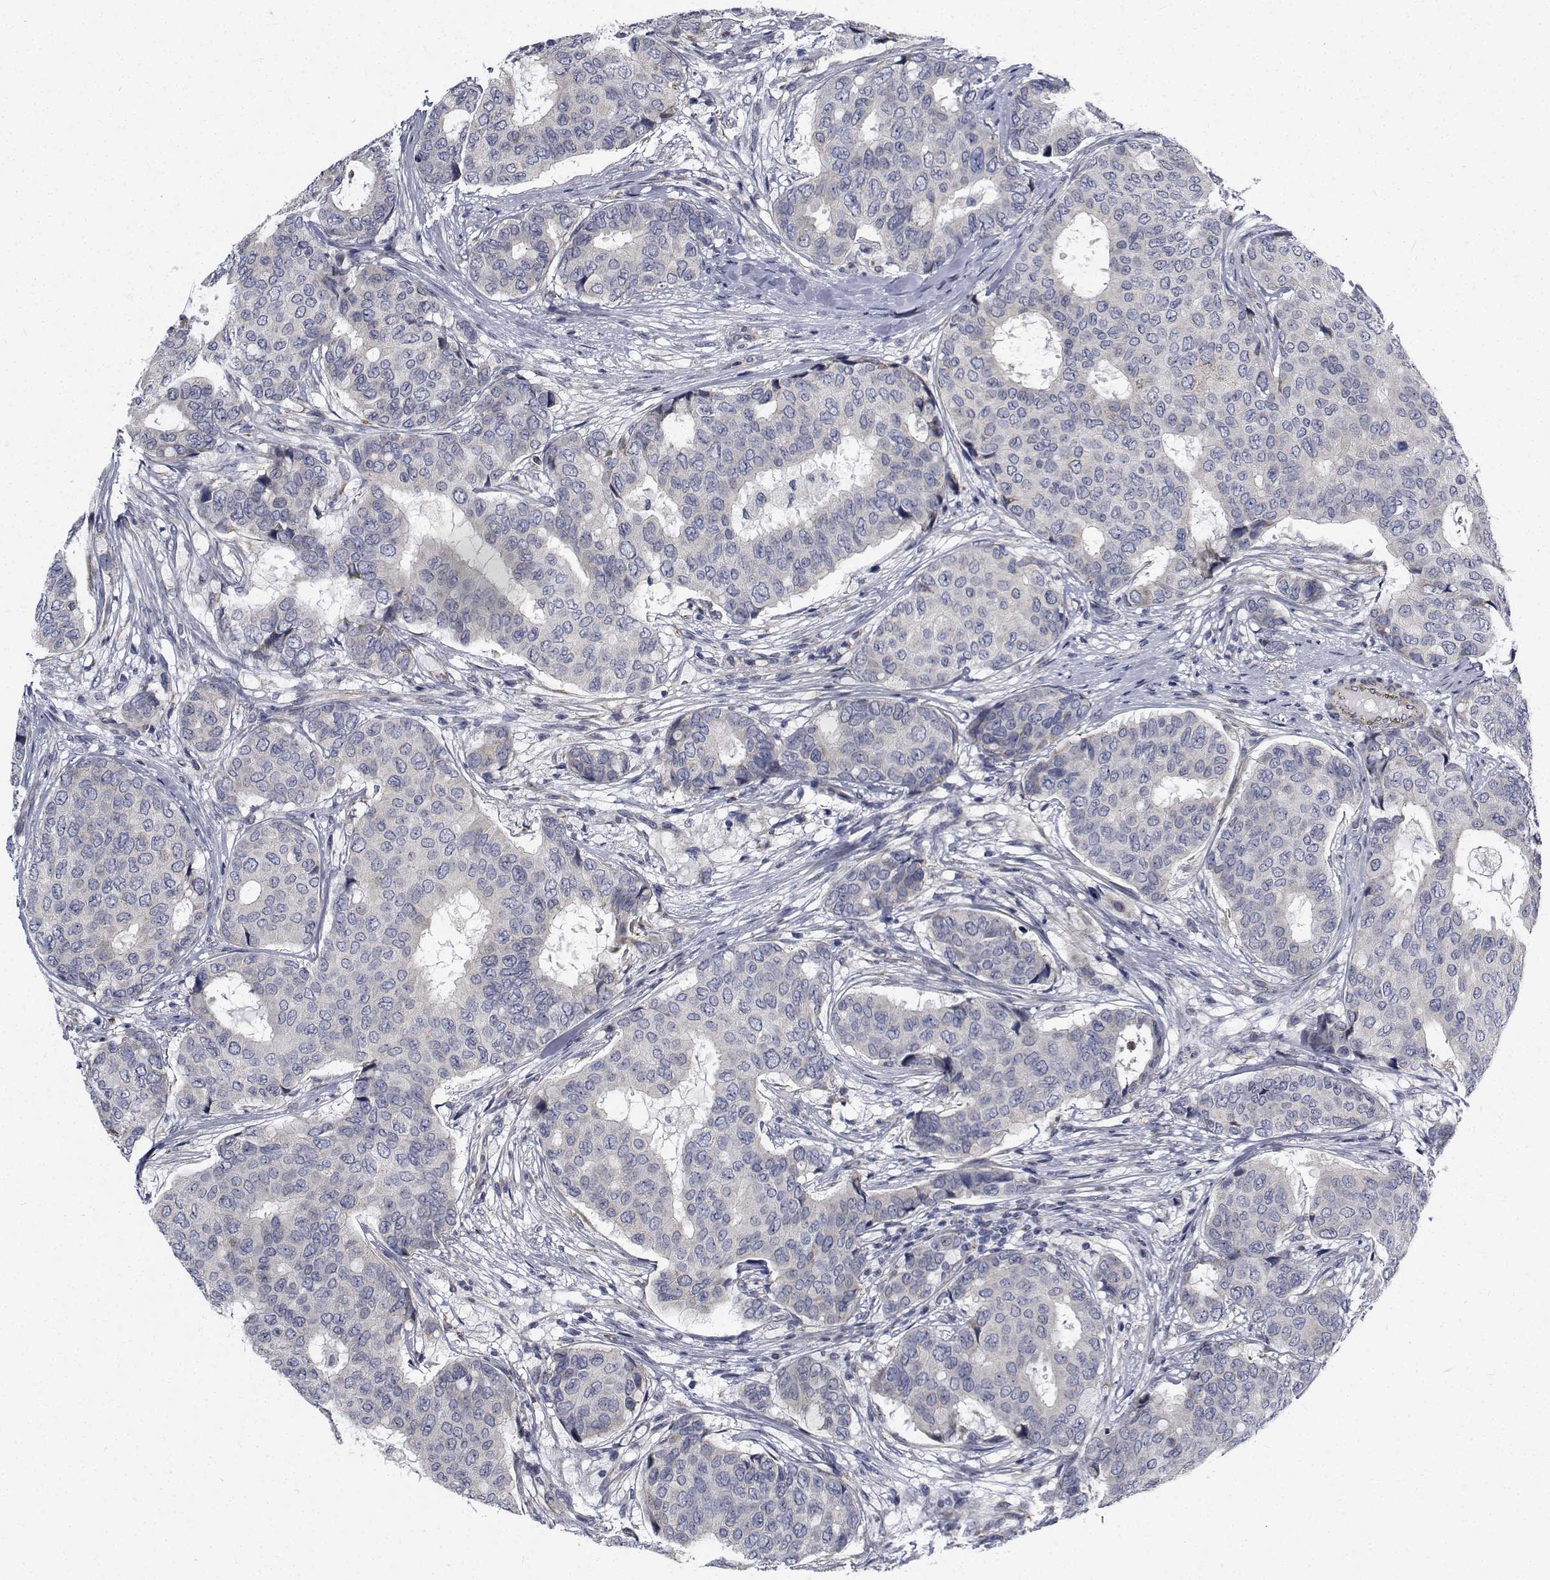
{"staining": {"intensity": "negative", "quantity": "none", "location": "none"}, "tissue": "breast cancer", "cell_type": "Tumor cells", "image_type": "cancer", "snomed": [{"axis": "morphology", "description": "Duct carcinoma"}, {"axis": "topography", "description": "Breast"}], "caption": "Tumor cells show no significant expression in breast infiltrating ductal carcinoma.", "gene": "TTBK1", "patient": {"sex": "female", "age": 75}}